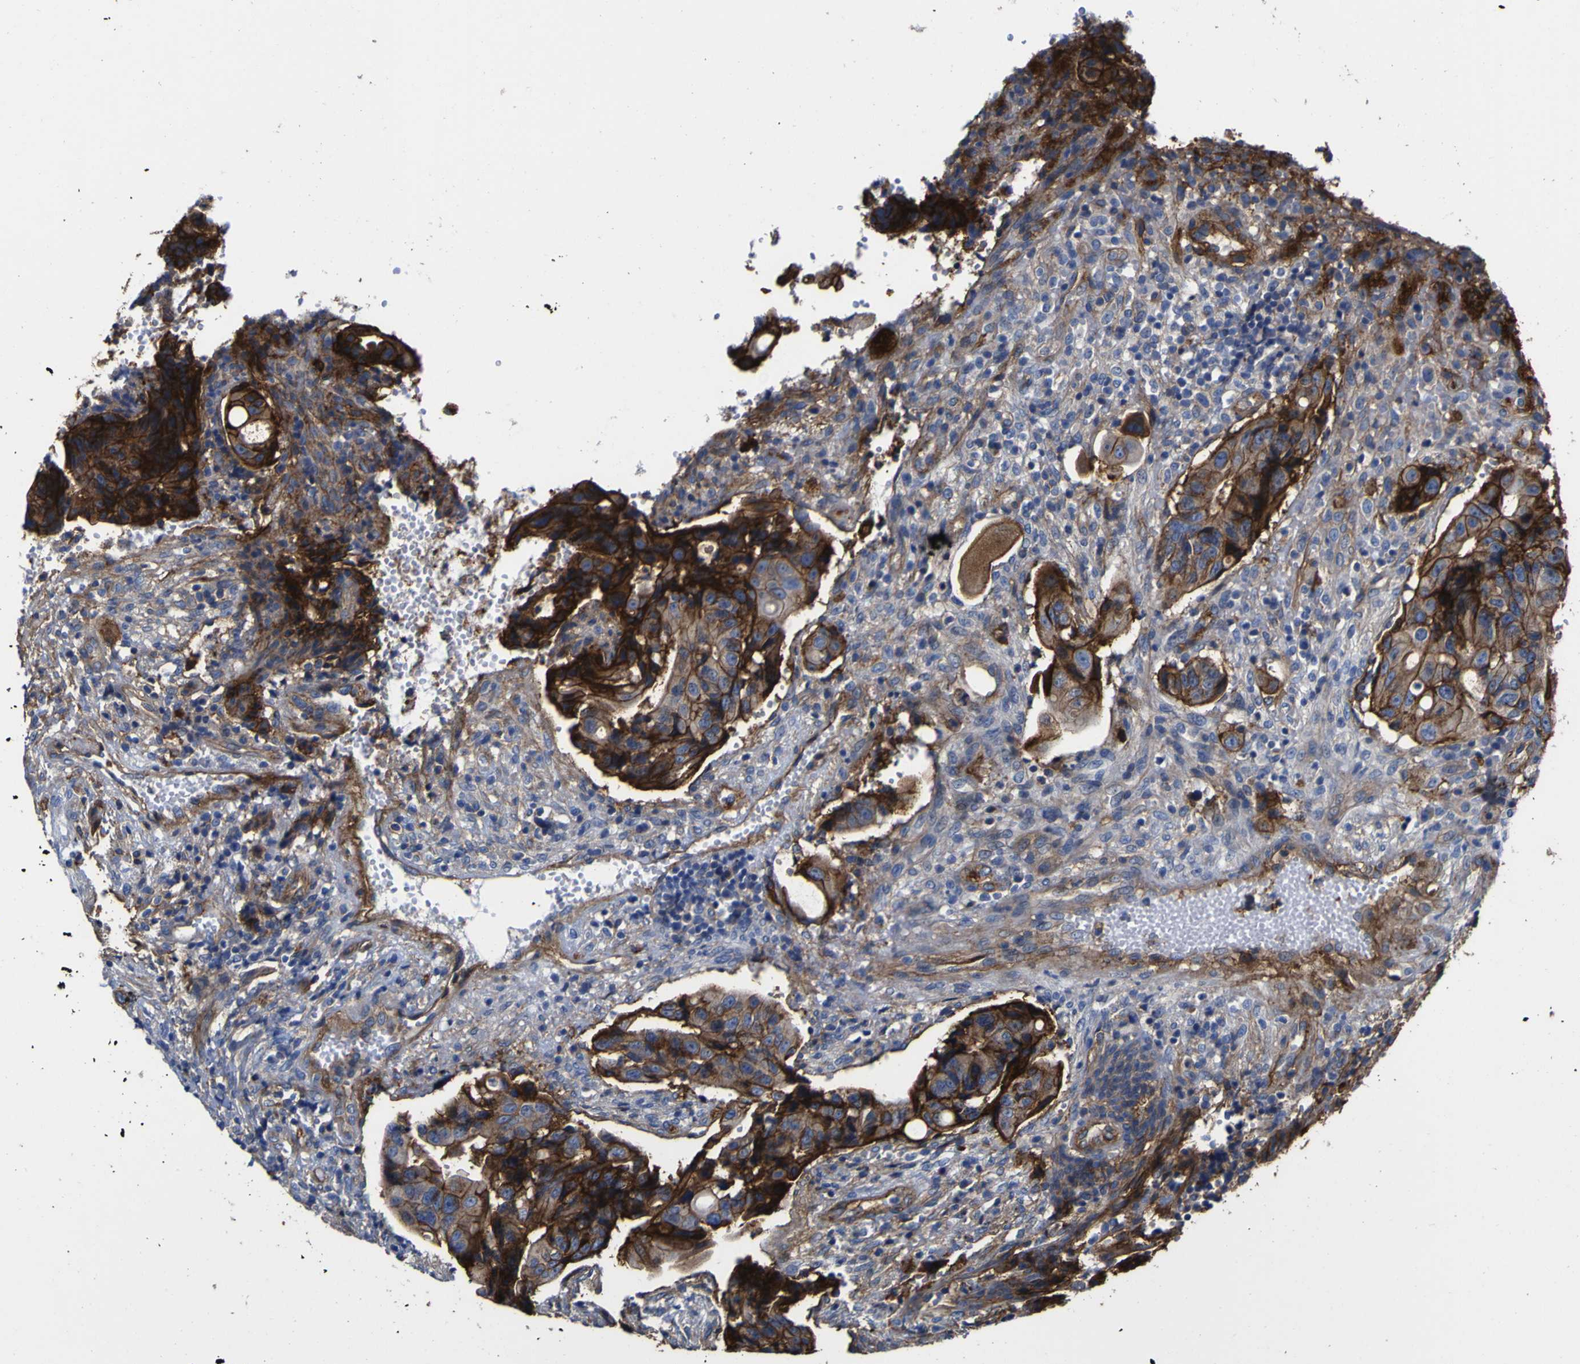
{"staining": {"intensity": "strong", "quantity": ">75%", "location": "cytoplasmic/membranous"}, "tissue": "colorectal cancer", "cell_type": "Tumor cells", "image_type": "cancer", "snomed": [{"axis": "morphology", "description": "Adenocarcinoma, NOS"}, {"axis": "topography", "description": "Colon"}], "caption": "Immunohistochemistry of human colorectal adenocarcinoma shows high levels of strong cytoplasmic/membranous staining in approximately >75% of tumor cells. (DAB (3,3'-diaminobenzidine) = brown stain, brightfield microscopy at high magnification).", "gene": "CD151", "patient": {"sex": "female", "age": 57}}